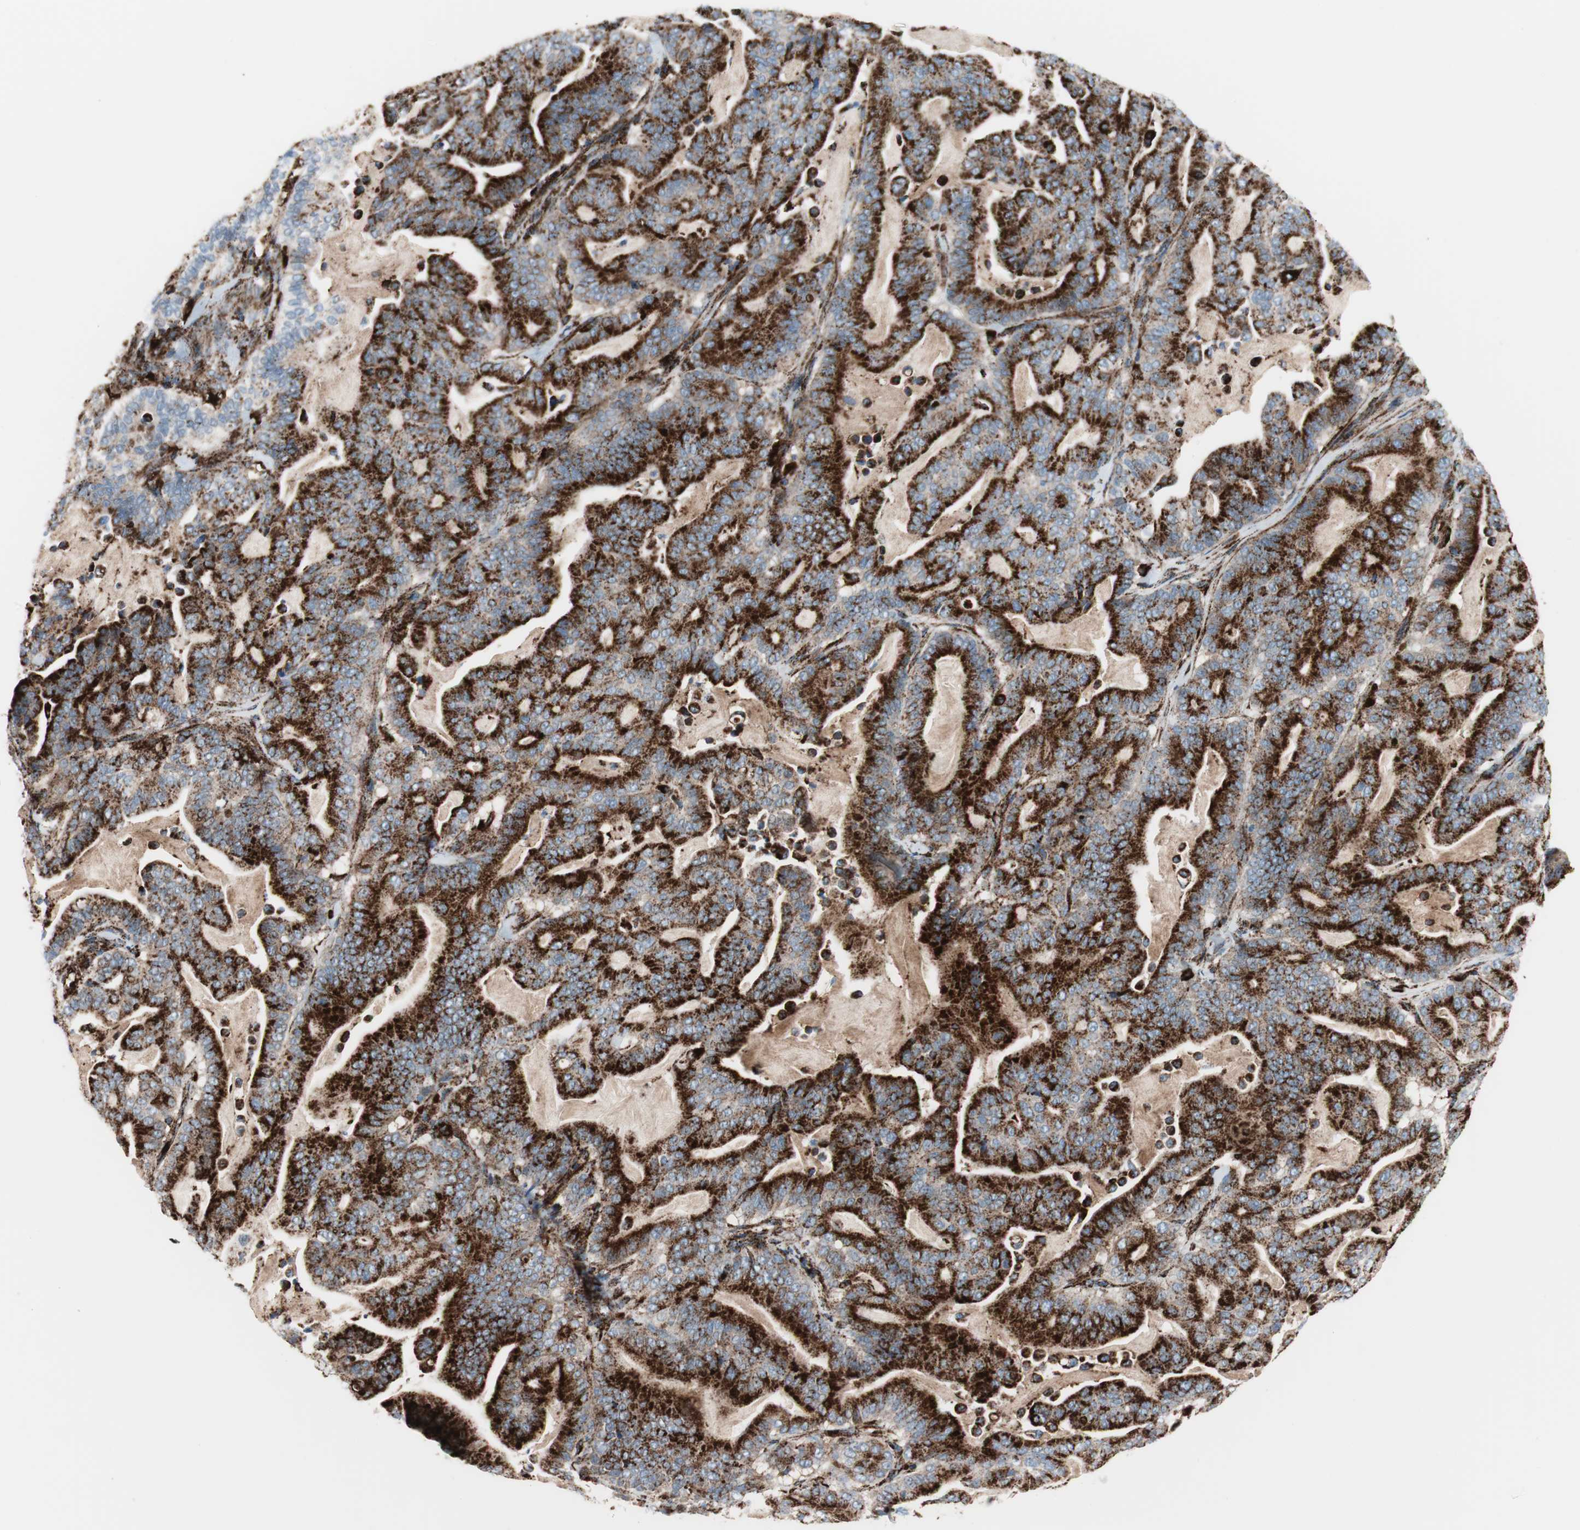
{"staining": {"intensity": "strong", "quantity": ">75%", "location": "cytoplasmic/membranous"}, "tissue": "pancreatic cancer", "cell_type": "Tumor cells", "image_type": "cancer", "snomed": [{"axis": "morphology", "description": "Adenocarcinoma, NOS"}, {"axis": "topography", "description": "Pancreas"}], "caption": "This is a histology image of IHC staining of pancreatic cancer (adenocarcinoma), which shows strong expression in the cytoplasmic/membranous of tumor cells.", "gene": "LAMP1", "patient": {"sex": "male", "age": 63}}